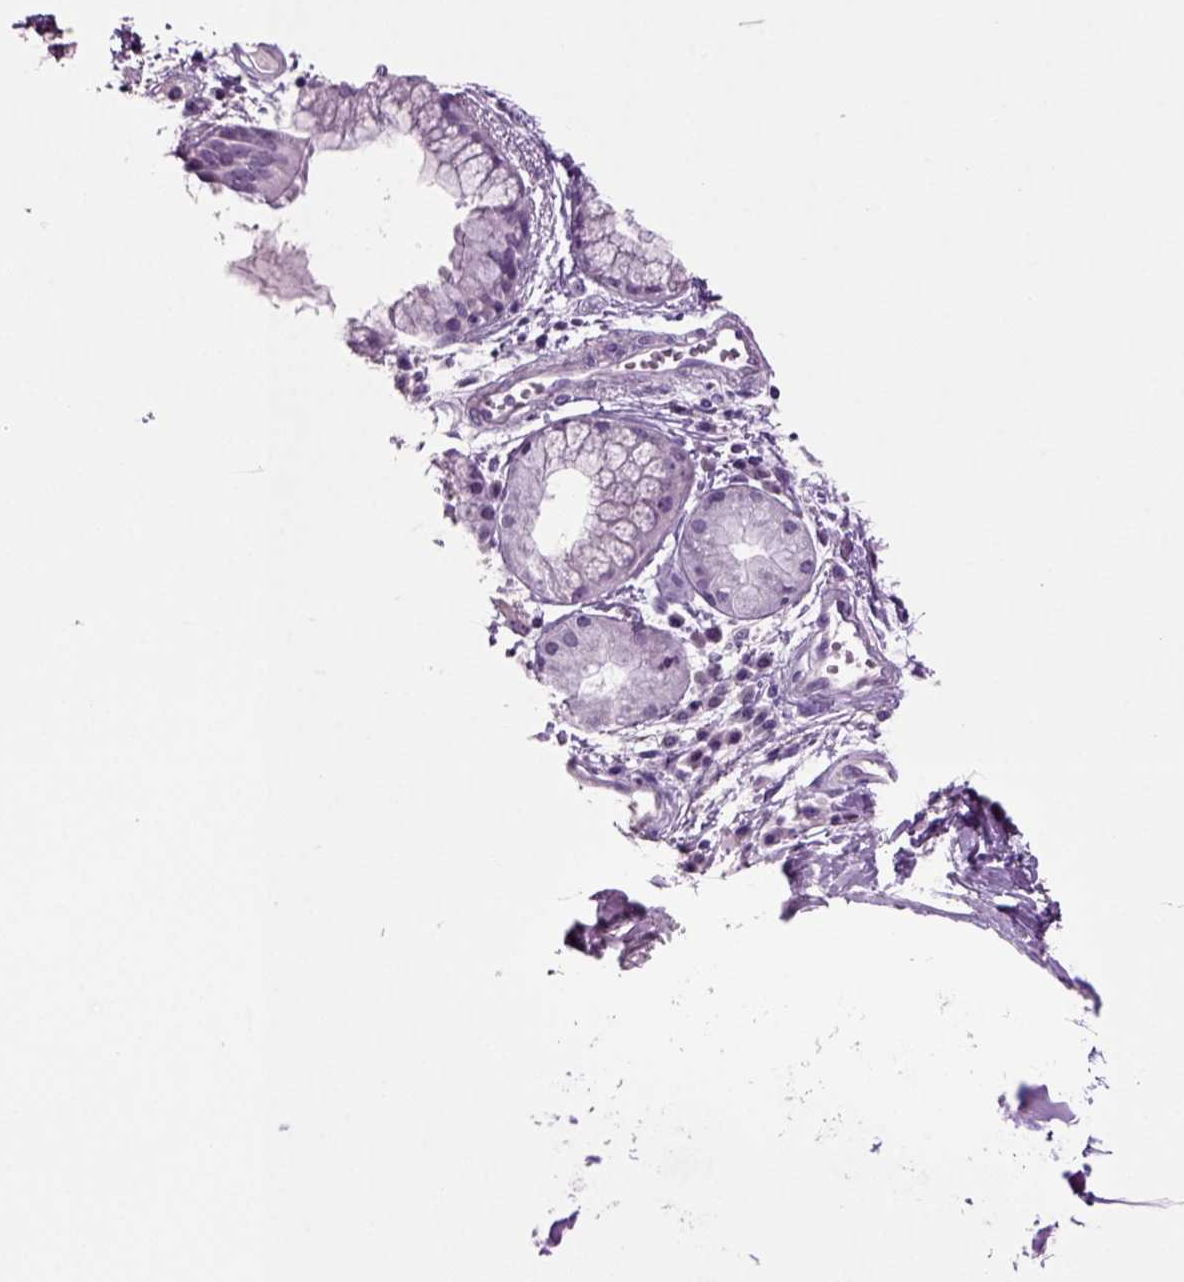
{"staining": {"intensity": "negative", "quantity": "none", "location": "none"}, "tissue": "bronchus", "cell_type": "Respiratory epithelial cells", "image_type": "normal", "snomed": [{"axis": "morphology", "description": "Normal tissue, NOS"}, {"axis": "topography", "description": "Bronchus"}, {"axis": "topography", "description": "Lung"}], "caption": "The IHC micrograph has no significant staining in respiratory epithelial cells of bronchus. (Brightfield microscopy of DAB immunohistochemistry at high magnification).", "gene": "SLC17A6", "patient": {"sex": "female", "age": 57}}